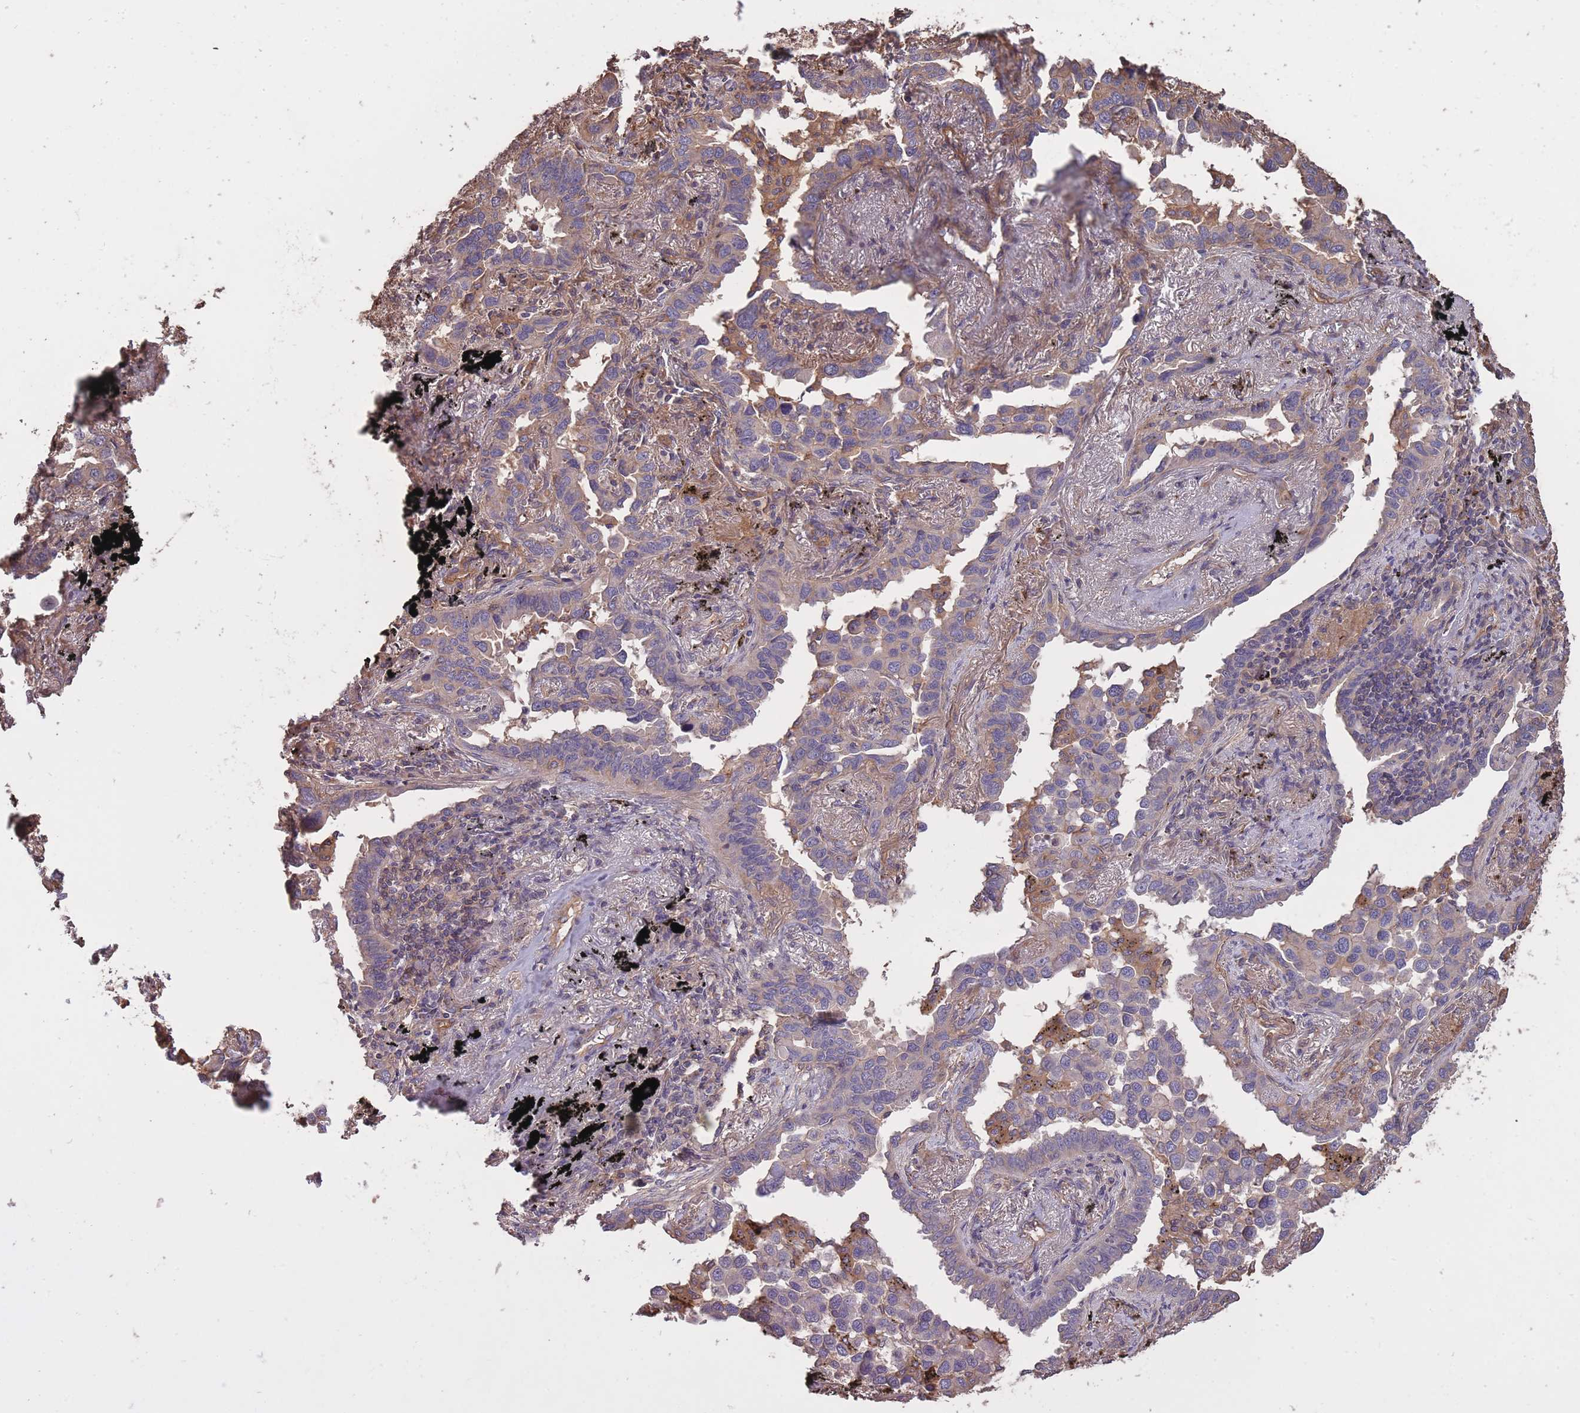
{"staining": {"intensity": "moderate", "quantity": "25%-75%", "location": "cytoplasmic/membranous"}, "tissue": "lung cancer", "cell_type": "Tumor cells", "image_type": "cancer", "snomed": [{"axis": "morphology", "description": "Adenocarcinoma, NOS"}, {"axis": "topography", "description": "Lung"}], "caption": "This is a photomicrograph of IHC staining of lung adenocarcinoma, which shows moderate expression in the cytoplasmic/membranous of tumor cells.", "gene": "ARMH3", "patient": {"sex": "male", "age": 67}}